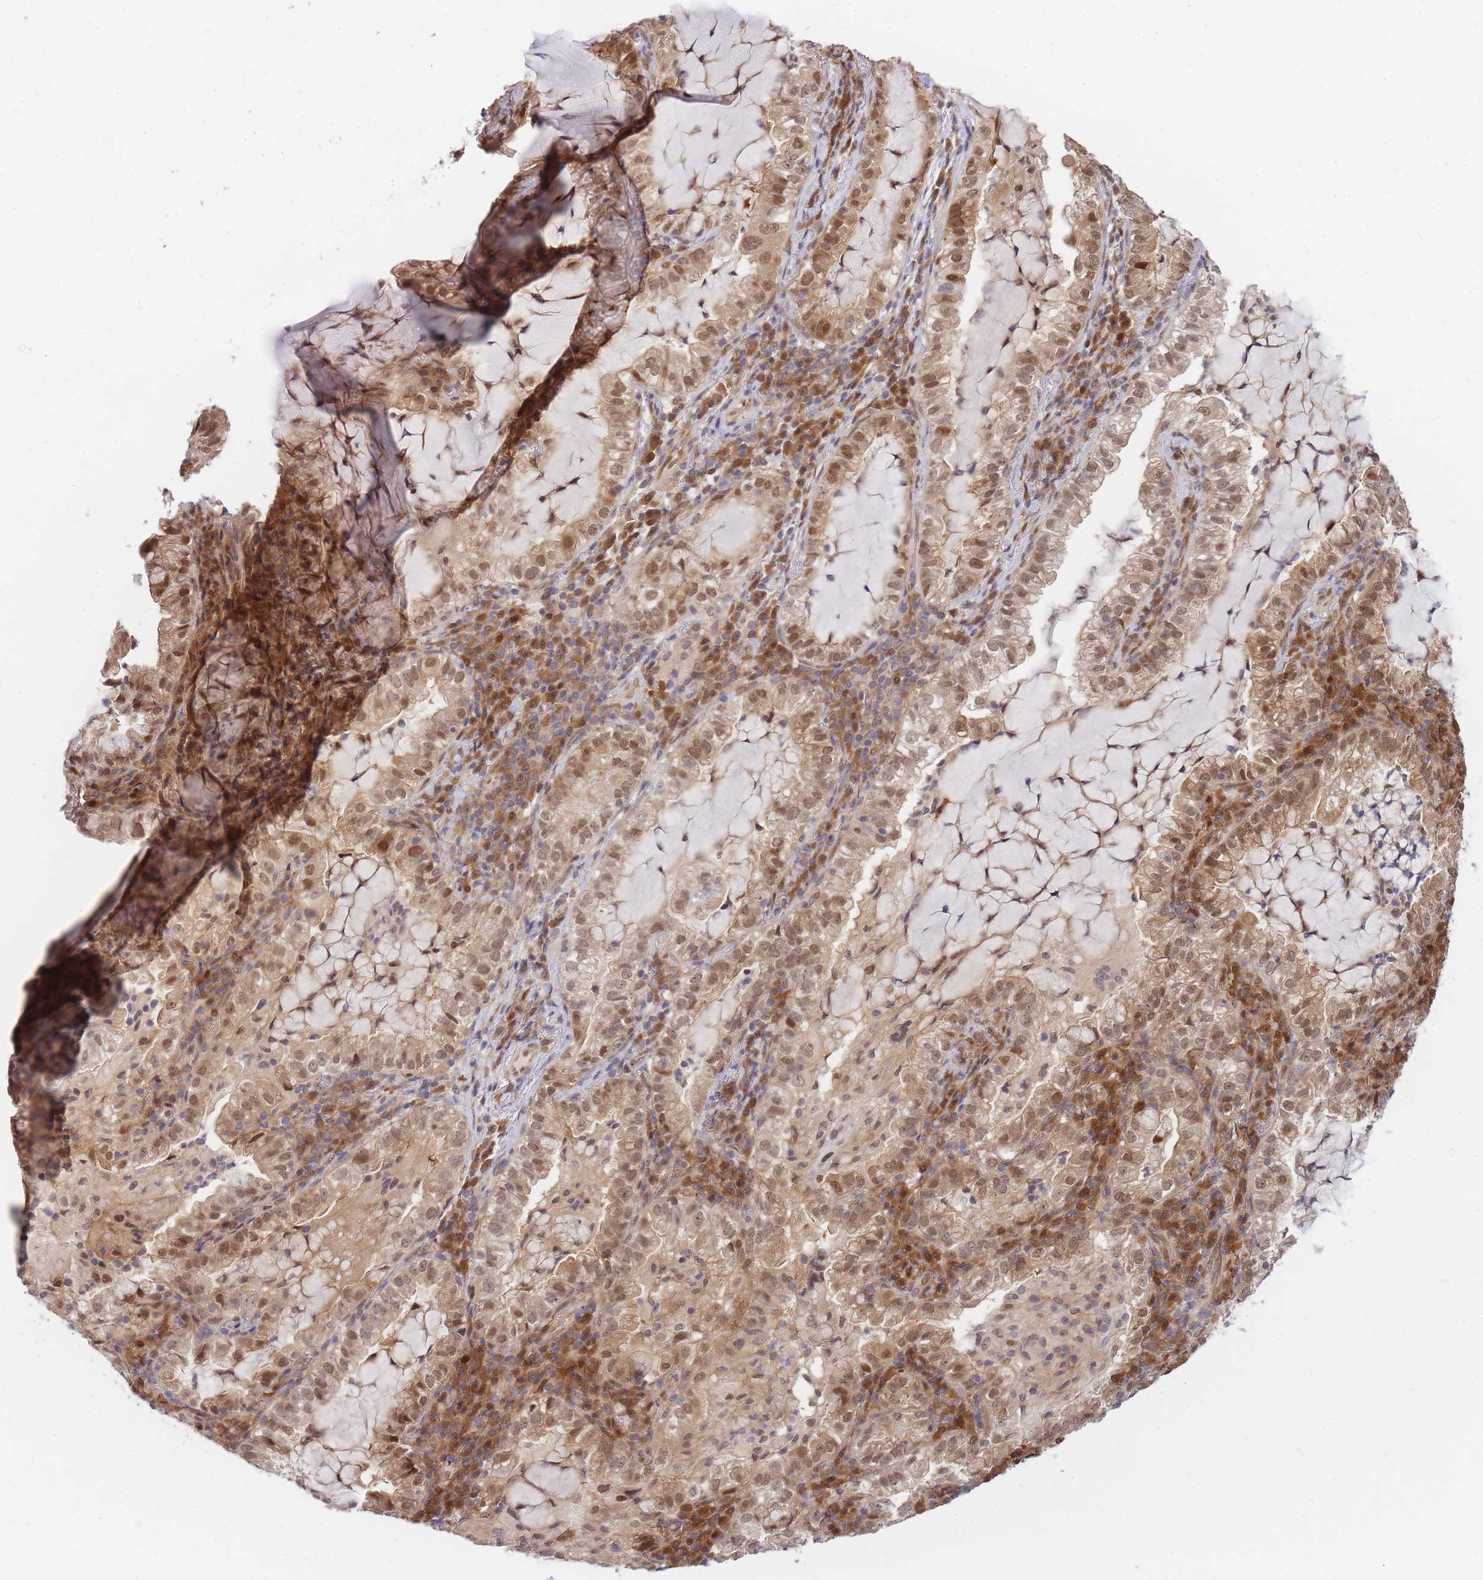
{"staining": {"intensity": "moderate", "quantity": ">75%", "location": "cytoplasmic/membranous,nuclear"}, "tissue": "lung cancer", "cell_type": "Tumor cells", "image_type": "cancer", "snomed": [{"axis": "morphology", "description": "Adenocarcinoma, NOS"}, {"axis": "topography", "description": "Lung"}], "caption": "This micrograph exhibits lung cancer (adenocarcinoma) stained with IHC to label a protein in brown. The cytoplasmic/membranous and nuclear of tumor cells show moderate positivity for the protein. Nuclei are counter-stained blue.", "gene": "NSFL1C", "patient": {"sex": "female", "age": 73}}